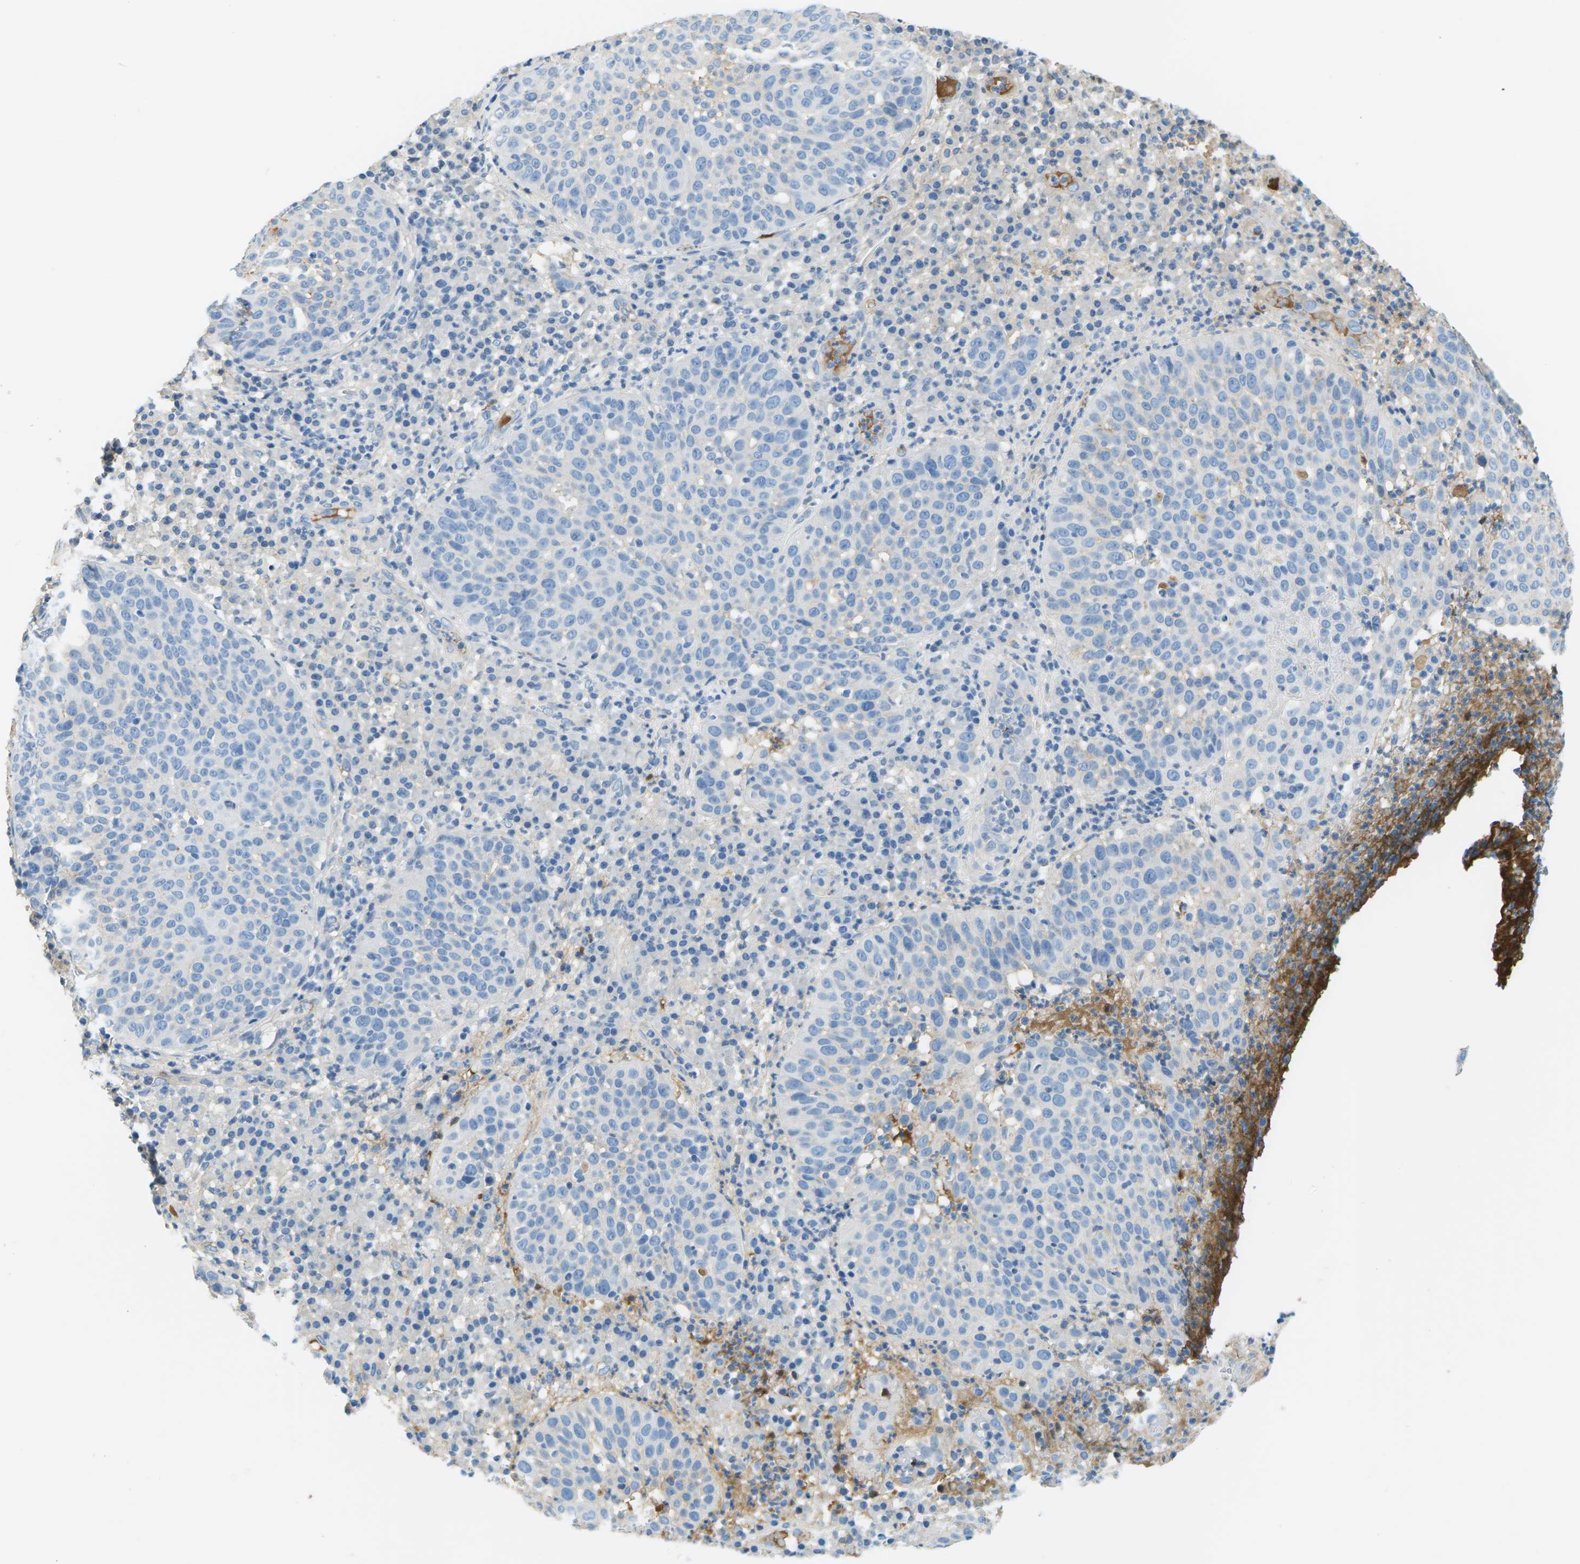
{"staining": {"intensity": "negative", "quantity": "none", "location": "none"}, "tissue": "skin cancer", "cell_type": "Tumor cells", "image_type": "cancer", "snomed": [{"axis": "morphology", "description": "Squamous cell carcinoma in situ, NOS"}, {"axis": "morphology", "description": "Squamous cell carcinoma, NOS"}, {"axis": "topography", "description": "Skin"}], "caption": "The micrograph displays no significant staining in tumor cells of skin squamous cell carcinoma.", "gene": "CFI", "patient": {"sex": "male", "age": 93}}